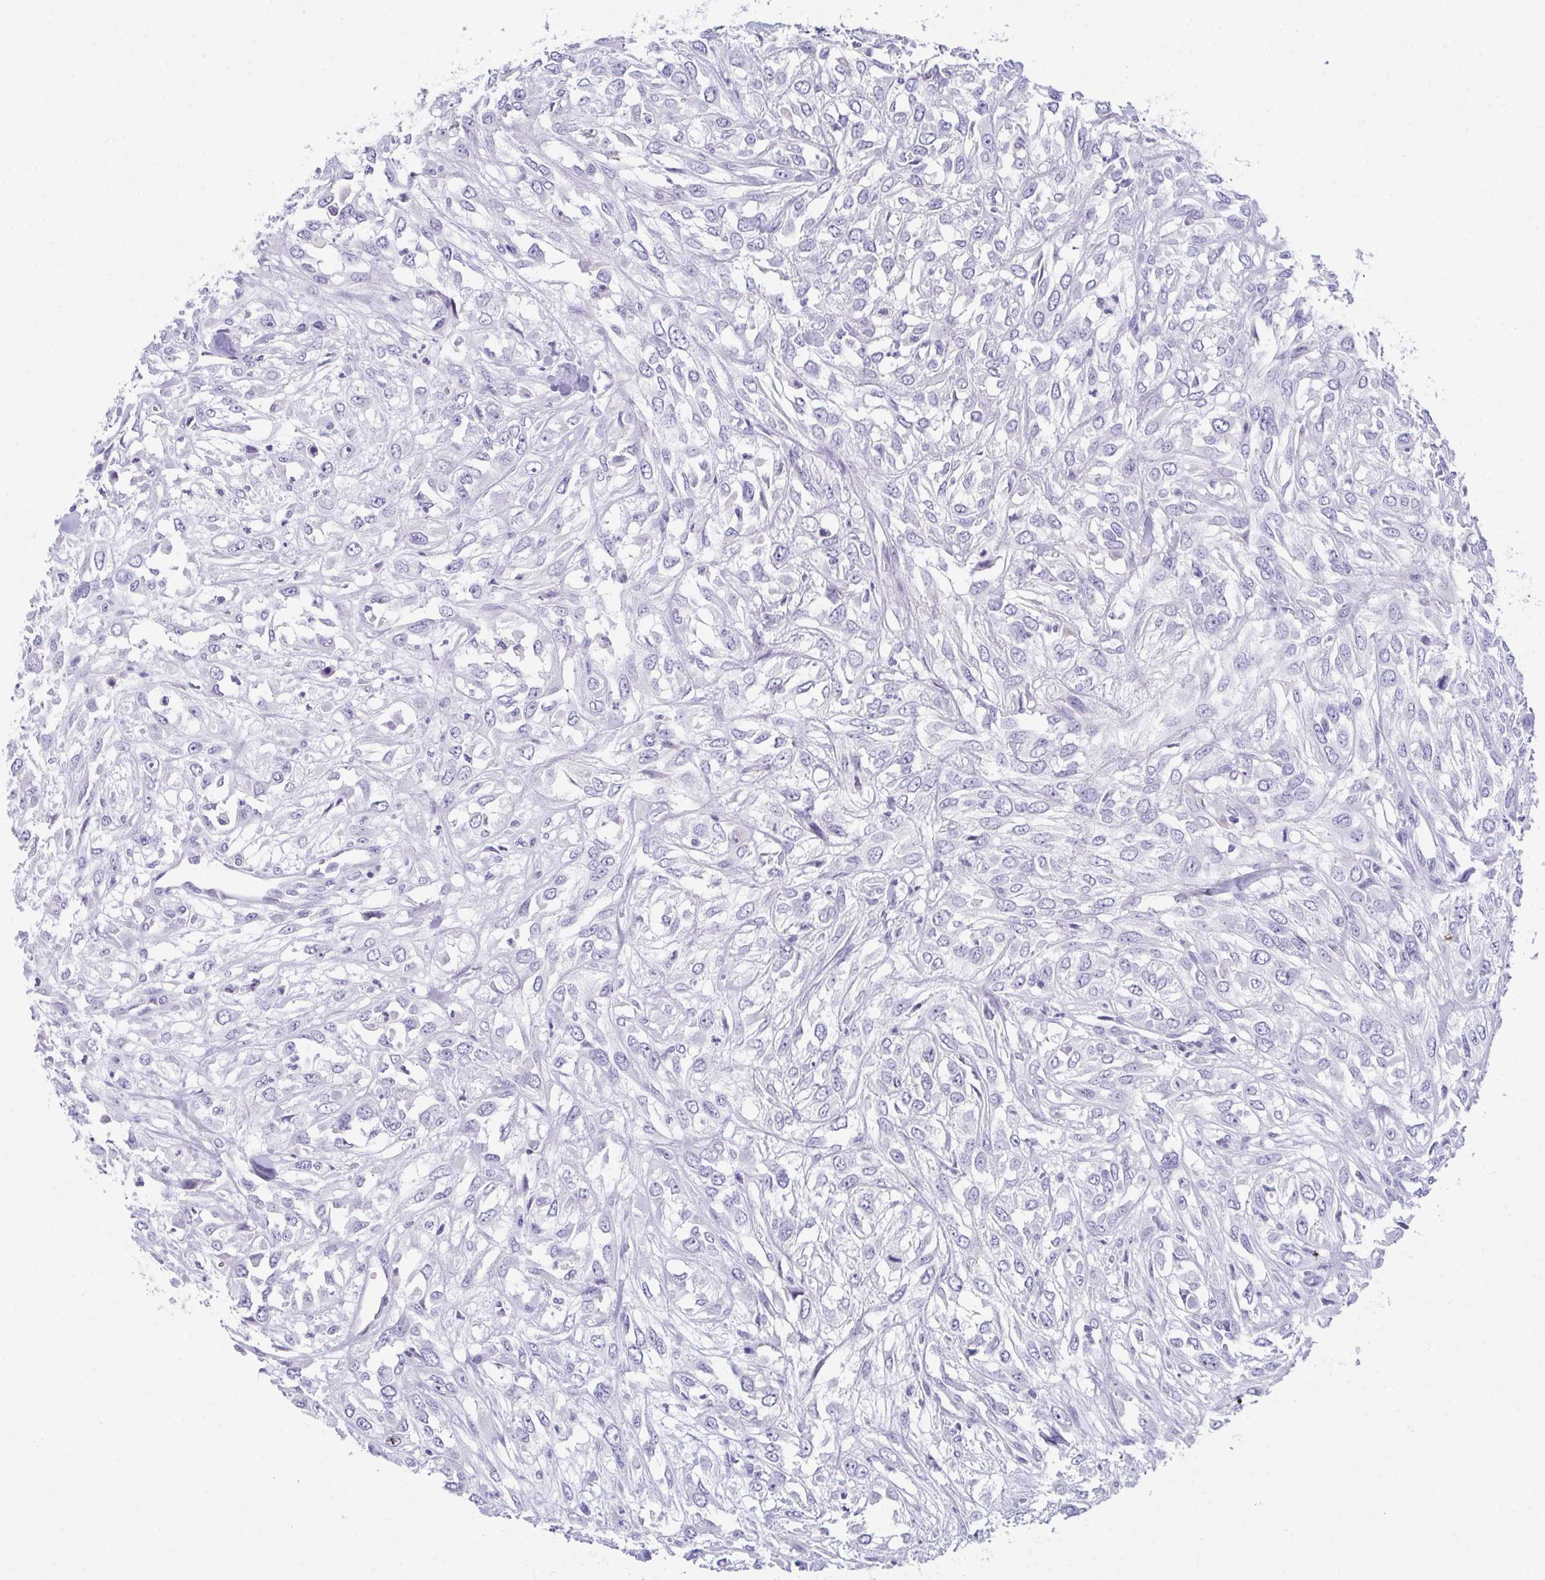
{"staining": {"intensity": "negative", "quantity": "none", "location": "none"}, "tissue": "urothelial cancer", "cell_type": "Tumor cells", "image_type": "cancer", "snomed": [{"axis": "morphology", "description": "Urothelial carcinoma, High grade"}, {"axis": "topography", "description": "Urinary bladder"}], "caption": "An image of human urothelial carcinoma (high-grade) is negative for staining in tumor cells.", "gene": "TEX19", "patient": {"sex": "male", "age": 67}}